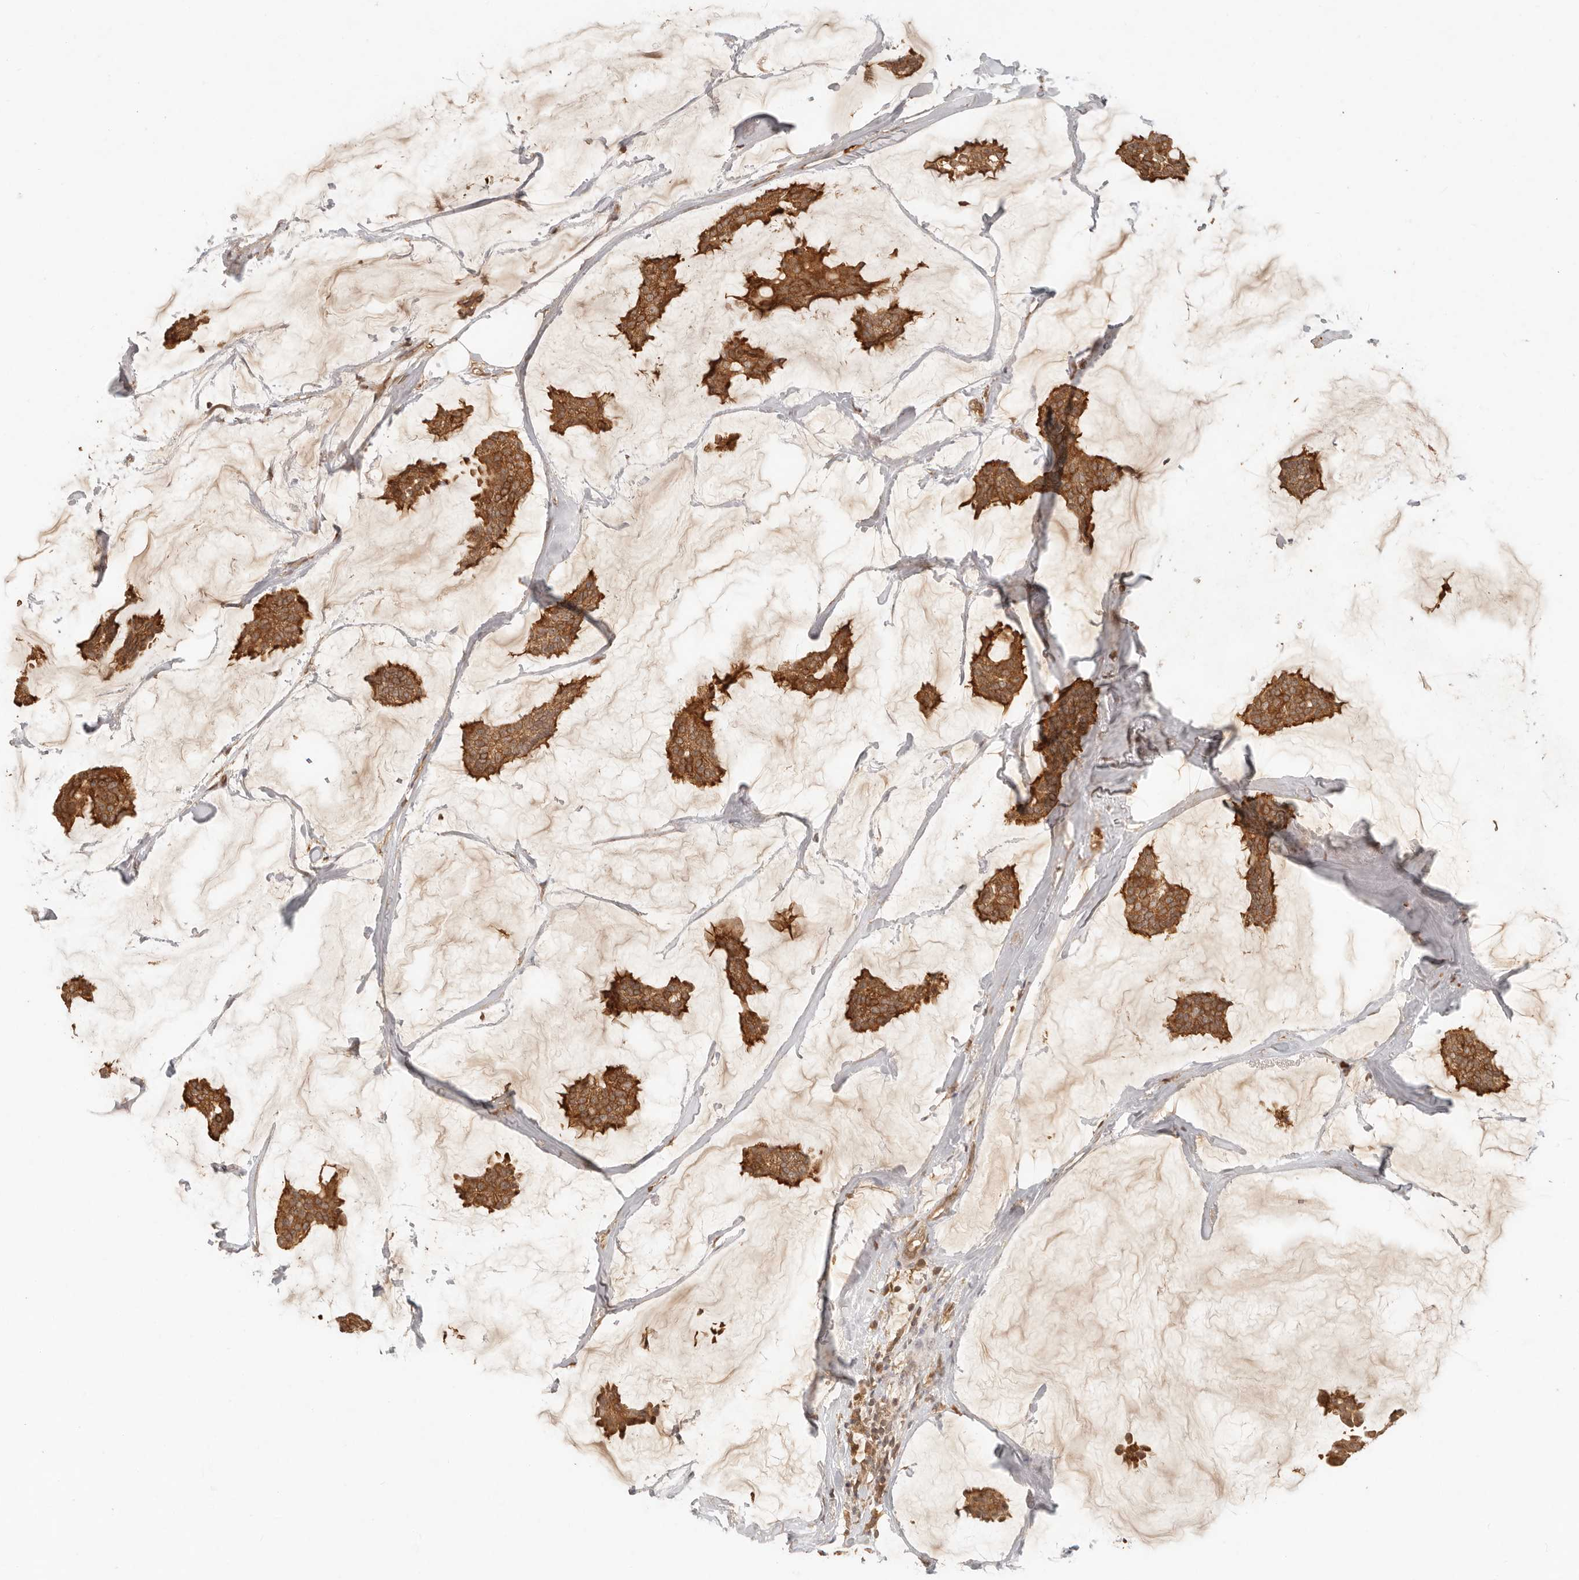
{"staining": {"intensity": "strong", "quantity": ">75%", "location": "cytoplasmic/membranous"}, "tissue": "breast cancer", "cell_type": "Tumor cells", "image_type": "cancer", "snomed": [{"axis": "morphology", "description": "Duct carcinoma"}, {"axis": "topography", "description": "Breast"}], "caption": "Breast infiltrating ductal carcinoma tissue demonstrates strong cytoplasmic/membranous expression in approximately >75% of tumor cells (brown staining indicates protein expression, while blue staining denotes nuclei).", "gene": "INTS11", "patient": {"sex": "female", "age": 93}}